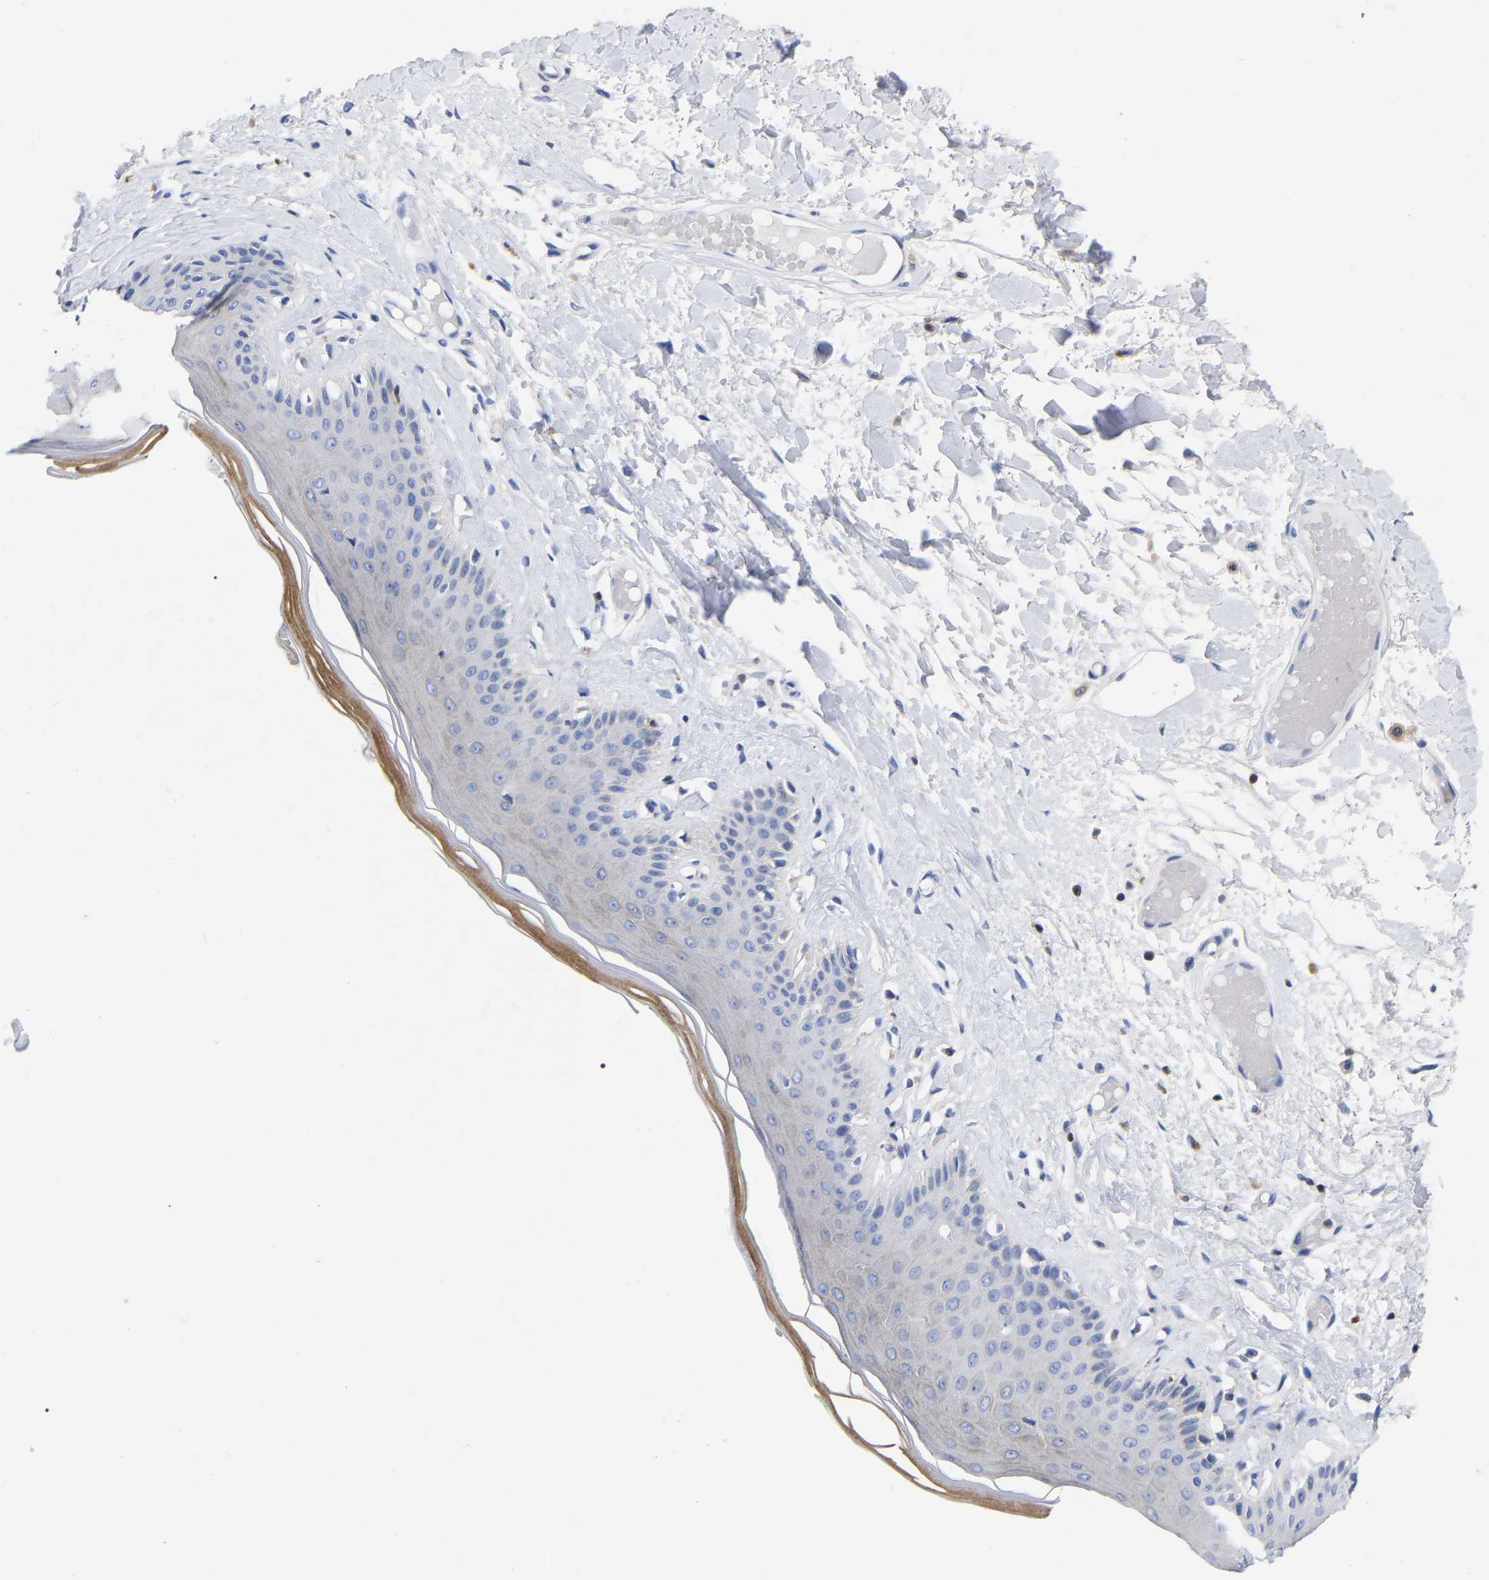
{"staining": {"intensity": "weak", "quantity": "<25%", "location": "cytoplasmic/membranous"}, "tissue": "skin", "cell_type": "Epidermal cells", "image_type": "normal", "snomed": [{"axis": "morphology", "description": "Normal tissue, NOS"}, {"axis": "topography", "description": "Vulva"}], "caption": "IHC of normal human skin shows no positivity in epidermal cells. (Stains: DAB (3,3'-diaminobenzidine) immunohistochemistry (IHC) with hematoxylin counter stain, Microscopy: brightfield microscopy at high magnification).", "gene": "PTPN7", "patient": {"sex": "female", "age": 73}}